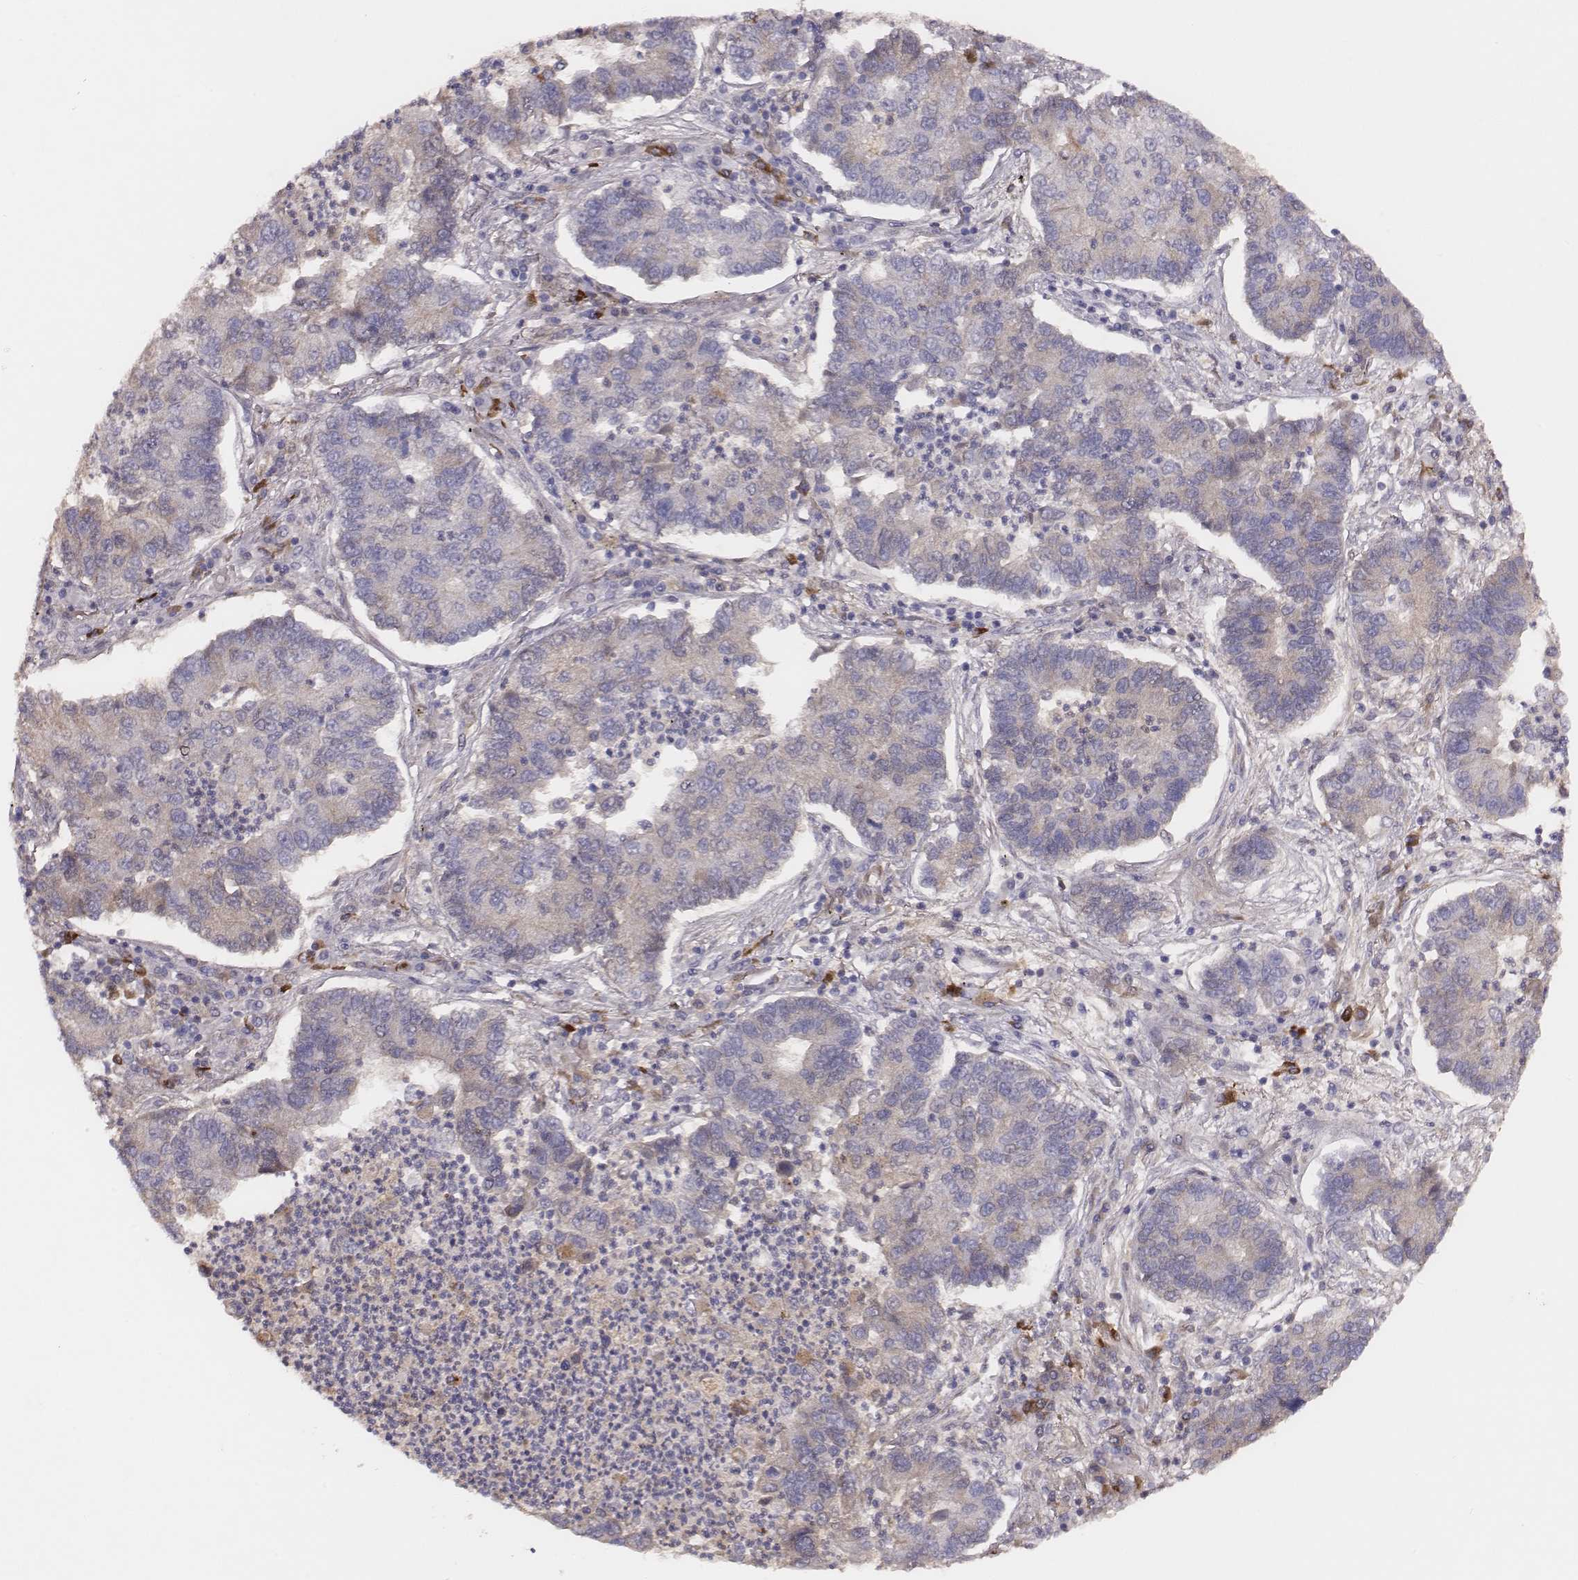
{"staining": {"intensity": "negative", "quantity": "none", "location": "none"}, "tissue": "lung cancer", "cell_type": "Tumor cells", "image_type": "cancer", "snomed": [{"axis": "morphology", "description": "Adenocarcinoma, NOS"}, {"axis": "topography", "description": "Lung"}], "caption": "Lung cancer (adenocarcinoma) was stained to show a protein in brown. There is no significant positivity in tumor cells.", "gene": "SLC22A6", "patient": {"sex": "female", "age": 57}}